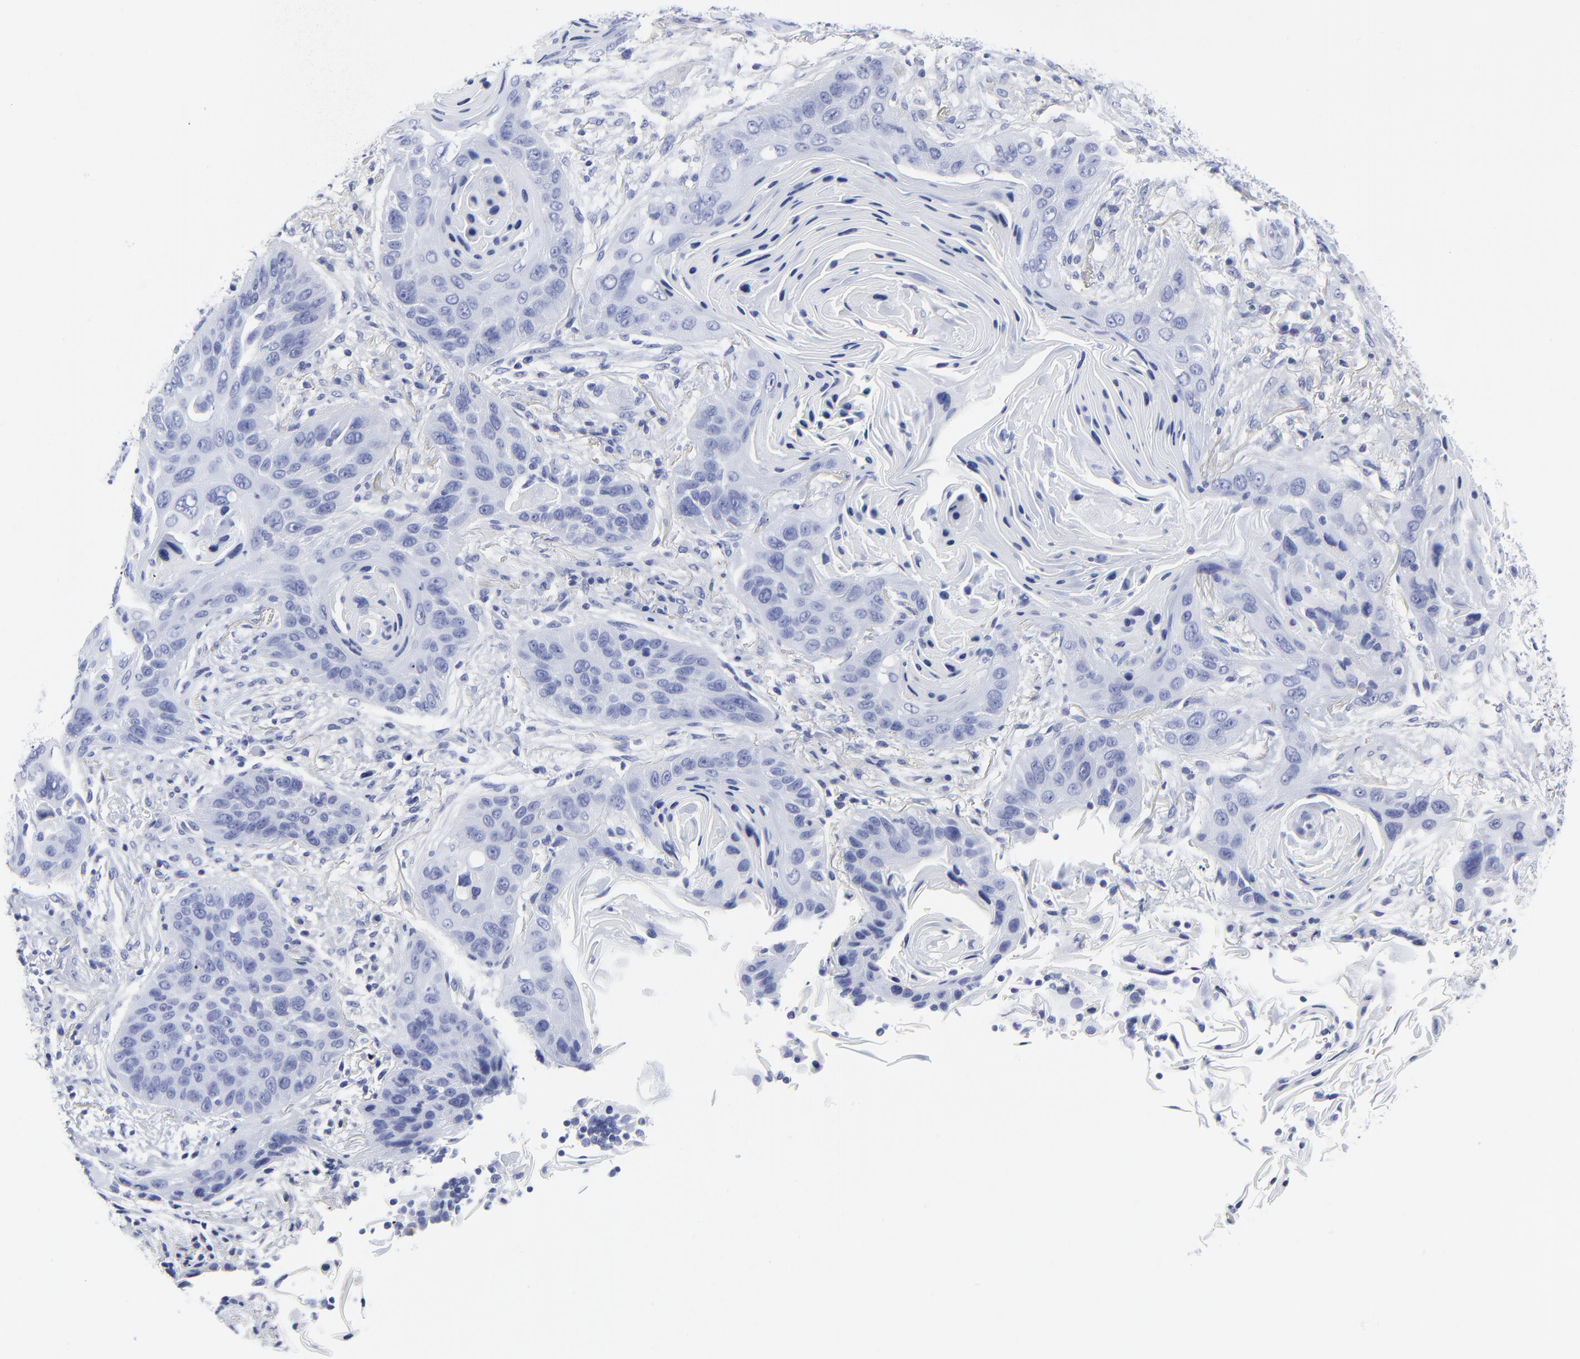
{"staining": {"intensity": "negative", "quantity": "none", "location": "none"}, "tissue": "lung cancer", "cell_type": "Tumor cells", "image_type": "cancer", "snomed": [{"axis": "morphology", "description": "Squamous cell carcinoma, NOS"}, {"axis": "topography", "description": "Lung"}], "caption": "Immunohistochemistry micrograph of human lung squamous cell carcinoma stained for a protein (brown), which shows no expression in tumor cells. The staining is performed using DAB (3,3'-diaminobenzidine) brown chromogen with nuclei counter-stained in using hematoxylin.", "gene": "DCN", "patient": {"sex": "female", "age": 67}}